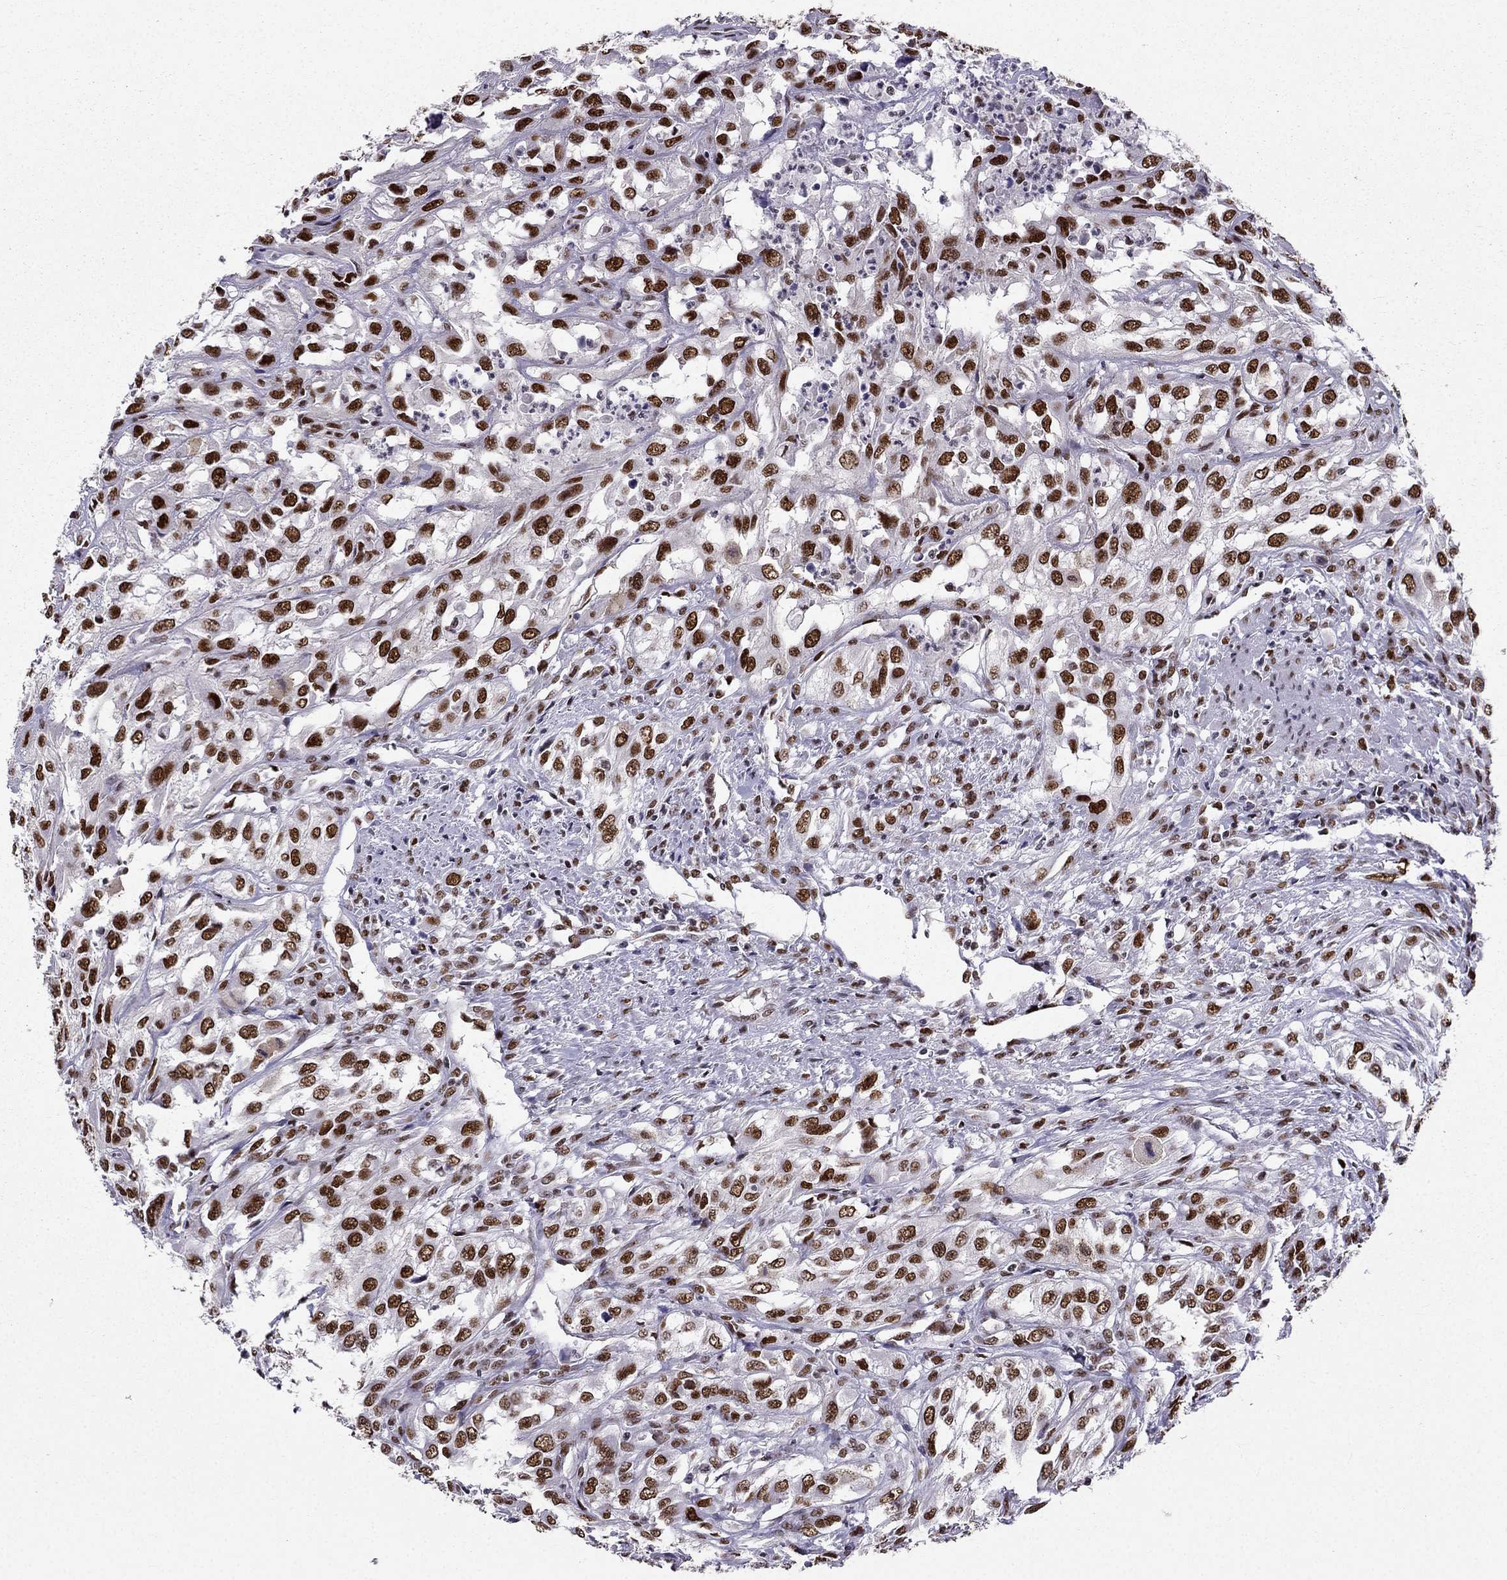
{"staining": {"intensity": "strong", "quantity": ">75%", "location": "nuclear"}, "tissue": "urothelial cancer", "cell_type": "Tumor cells", "image_type": "cancer", "snomed": [{"axis": "morphology", "description": "Urothelial carcinoma, High grade"}, {"axis": "topography", "description": "Urinary bladder"}], "caption": "High-grade urothelial carcinoma was stained to show a protein in brown. There is high levels of strong nuclear expression in about >75% of tumor cells.", "gene": "ZNF420", "patient": {"sex": "male", "age": 67}}